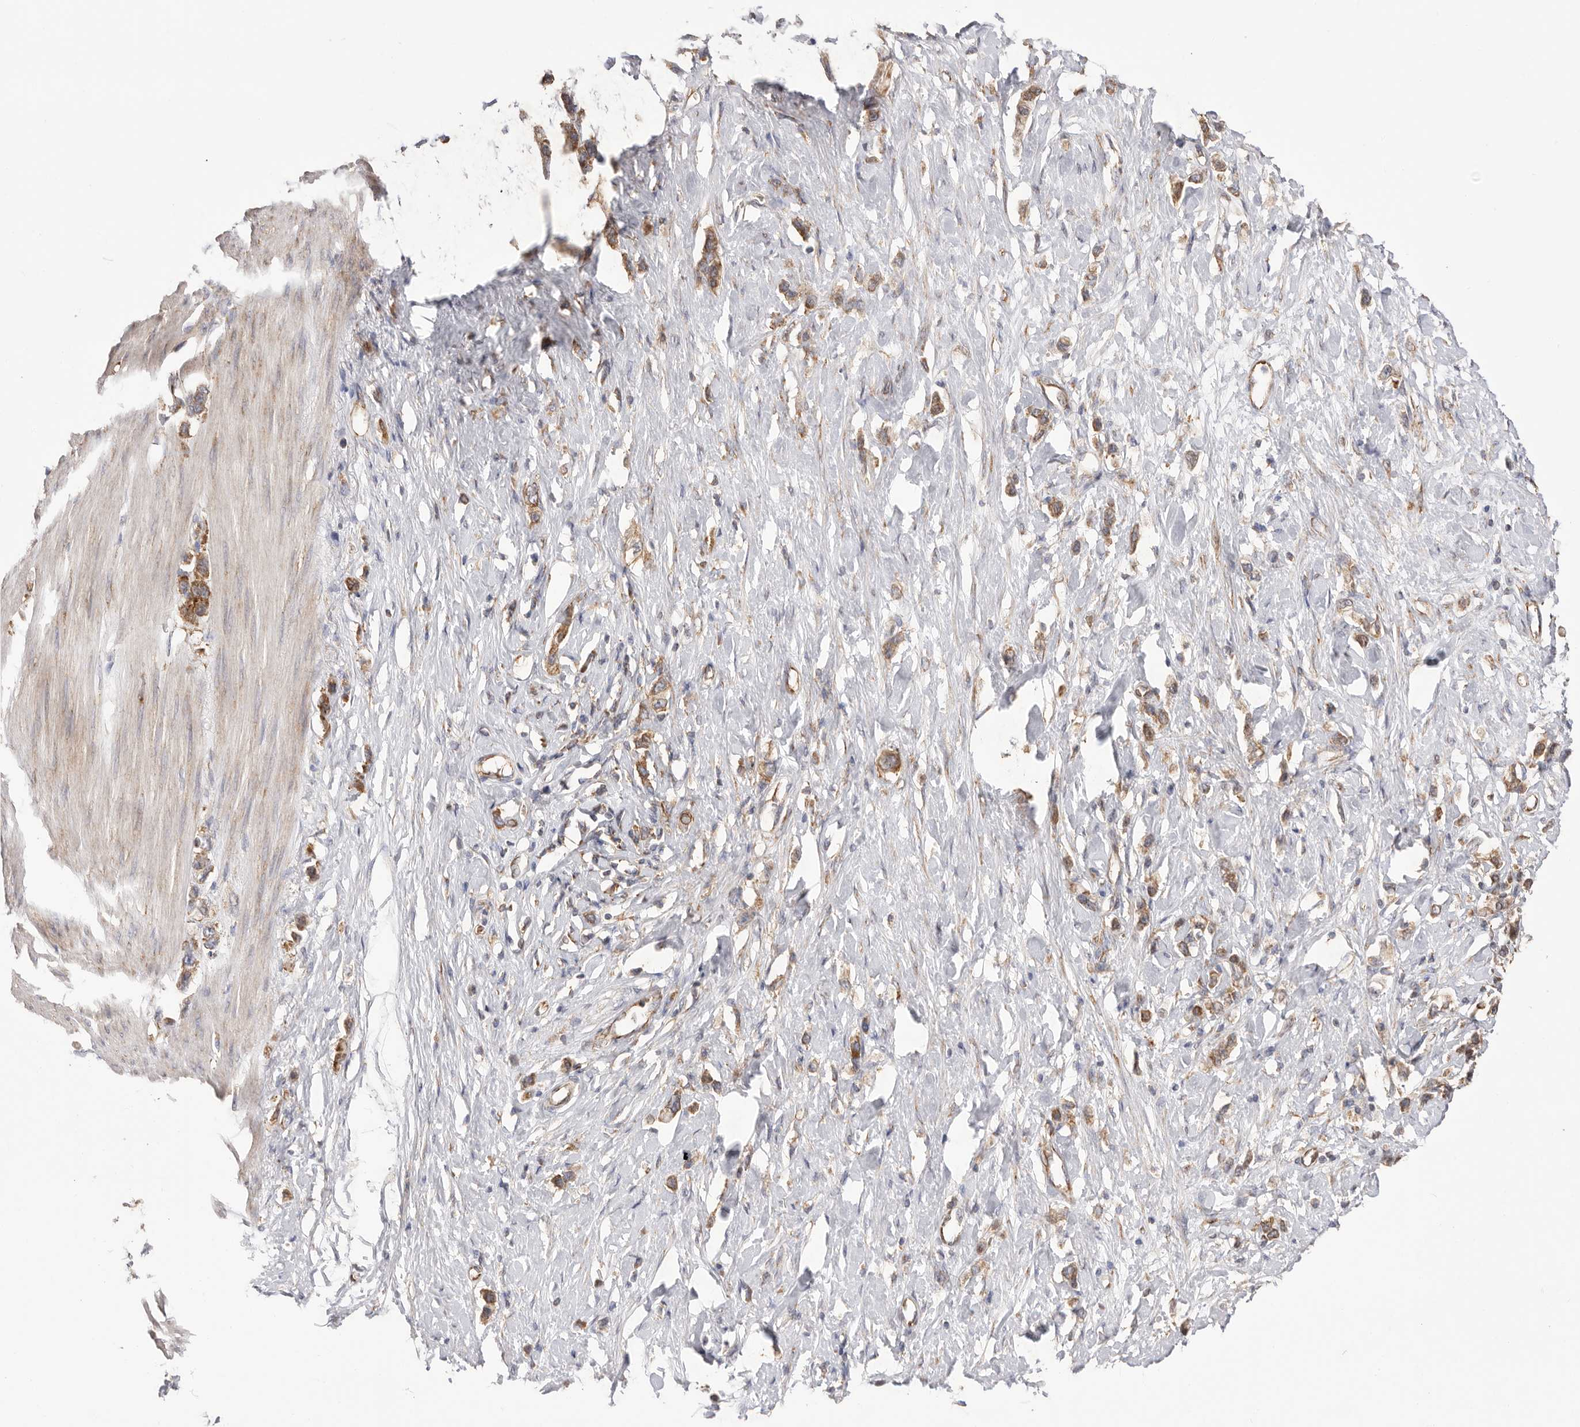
{"staining": {"intensity": "moderate", "quantity": ">75%", "location": "cytoplasmic/membranous"}, "tissue": "stomach cancer", "cell_type": "Tumor cells", "image_type": "cancer", "snomed": [{"axis": "morphology", "description": "Adenocarcinoma, NOS"}, {"axis": "topography", "description": "Stomach"}], "caption": "A photomicrograph showing moderate cytoplasmic/membranous positivity in about >75% of tumor cells in stomach cancer, as visualized by brown immunohistochemical staining.", "gene": "SERBP1", "patient": {"sex": "female", "age": 65}}